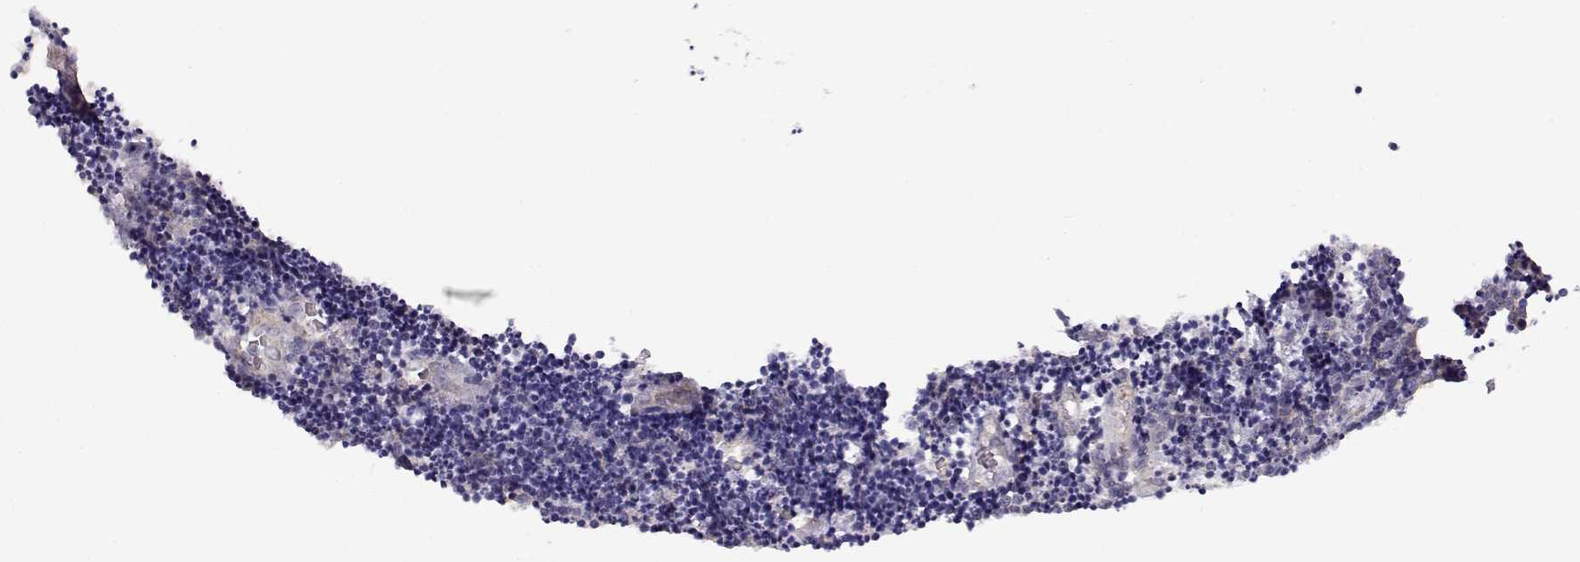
{"staining": {"intensity": "negative", "quantity": "none", "location": "none"}, "tissue": "lymphoma", "cell_type": "Tumor cells", "image_type": "cancer", "snomed": [{"axis": "morphology", "description": "Malignant lymphoma, non-Hodgkin's type, Low grade"}, {"axis": "topography", "description": "Brain"}], "caption": "Tumor cells are negative for brown protein staining in lymphoma. Brightfield microscopy of immunohistochemistry (IHC) stained with DAB (3,3'-diaminobenzidine) (brown) and hematoxylin (blue), captured at high magnification.", "gene": "DAPL1", "patient": {"sex": "female", "age": 66}}